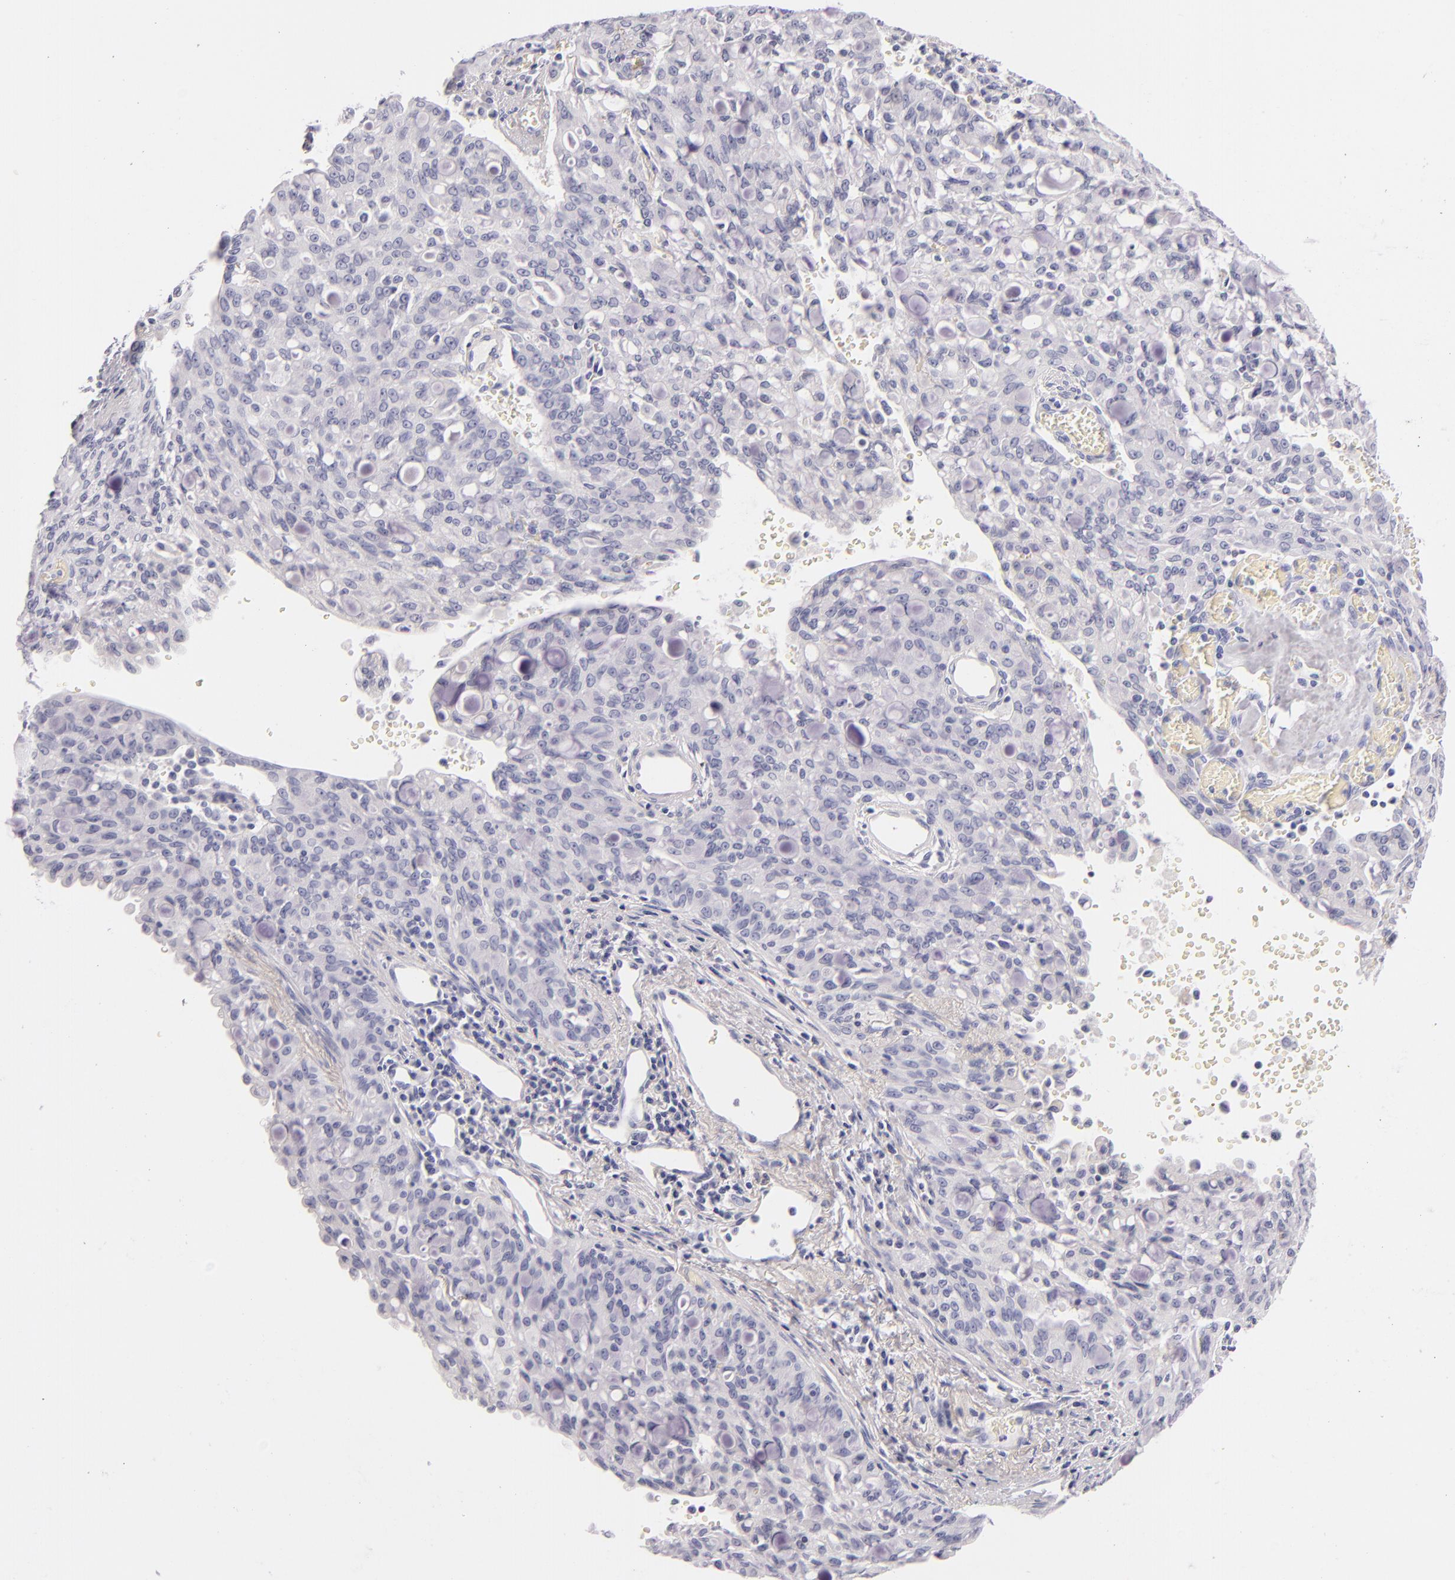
{"staining": {"intensity": "negative", "quantity": "none", "location": "none"}, "tissue": "lung cancer", "cell_type": "Tumor cells", "image_type": "cancer", "snomed": [{"axis": "morphology", "description": "Adenocarcinoma, NOS"}, {"axis": "topography", "description": "Lung"}], "caption": "An immunohistochemistry (IHC) image of lung adenocarcinoma is shown. There is no staining in tumor cells of lung adenocarcinoma.", "gene": "FABP1", "patient": {"sex": "female", "age": 44}}